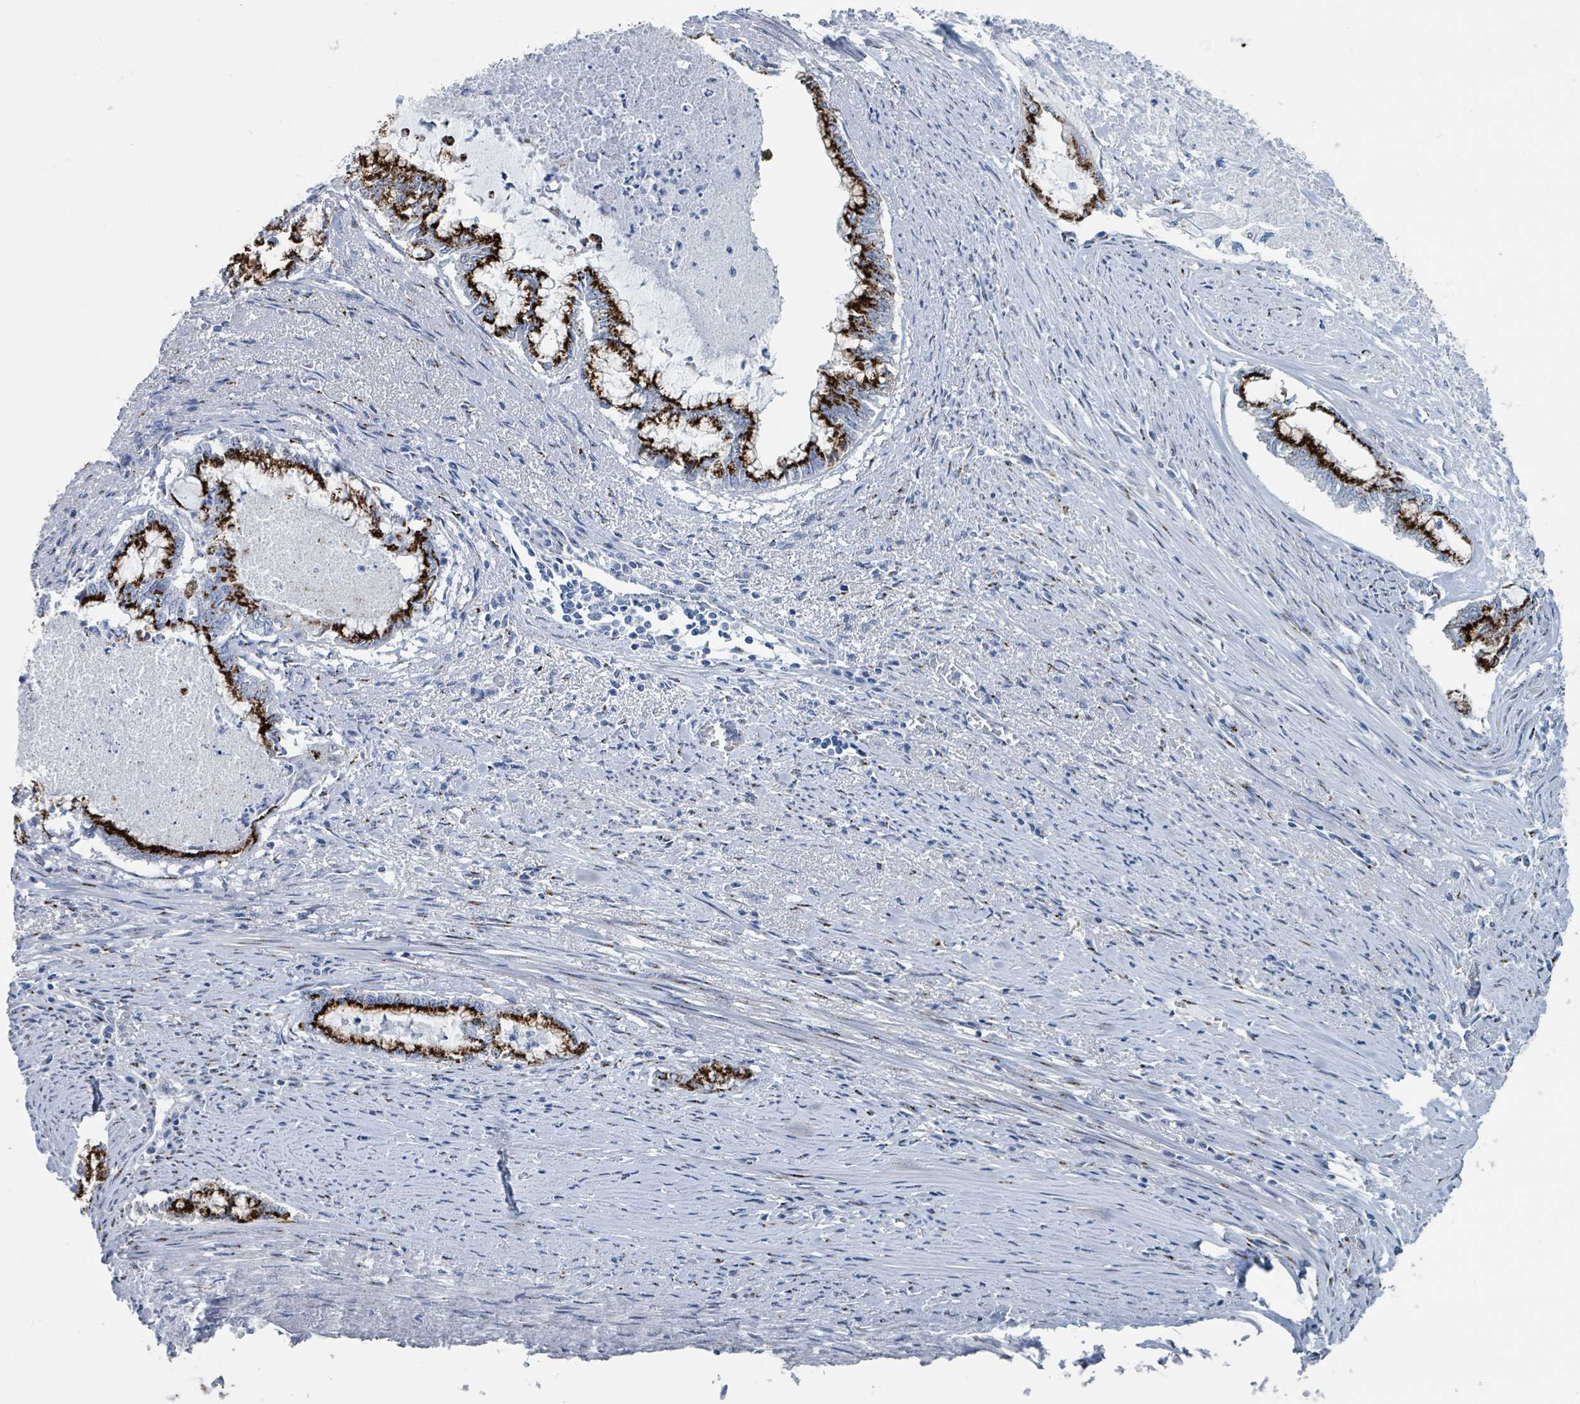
{"staining": {"intensity": "strong", "quantity": ">75%", "location": "cytoplasmic/membranous"}, "tissue": "endometrial cancer", "cell_type": "Tumor cells", "image_type": "cancer", "snomed": [{"axis": "morphology", "description": "Adenocarcinoma, NOS"}, {"axis": "topography", "description": "Endometrium"}], "caption": "Endometrial cancer was stained to show a protein in brown. There is high levels of strong cytoplasmic/membranous staining in about >75% of tumor cells.", "gene": "DCAF5", "patient": {"sex": "female", "age": 79}}